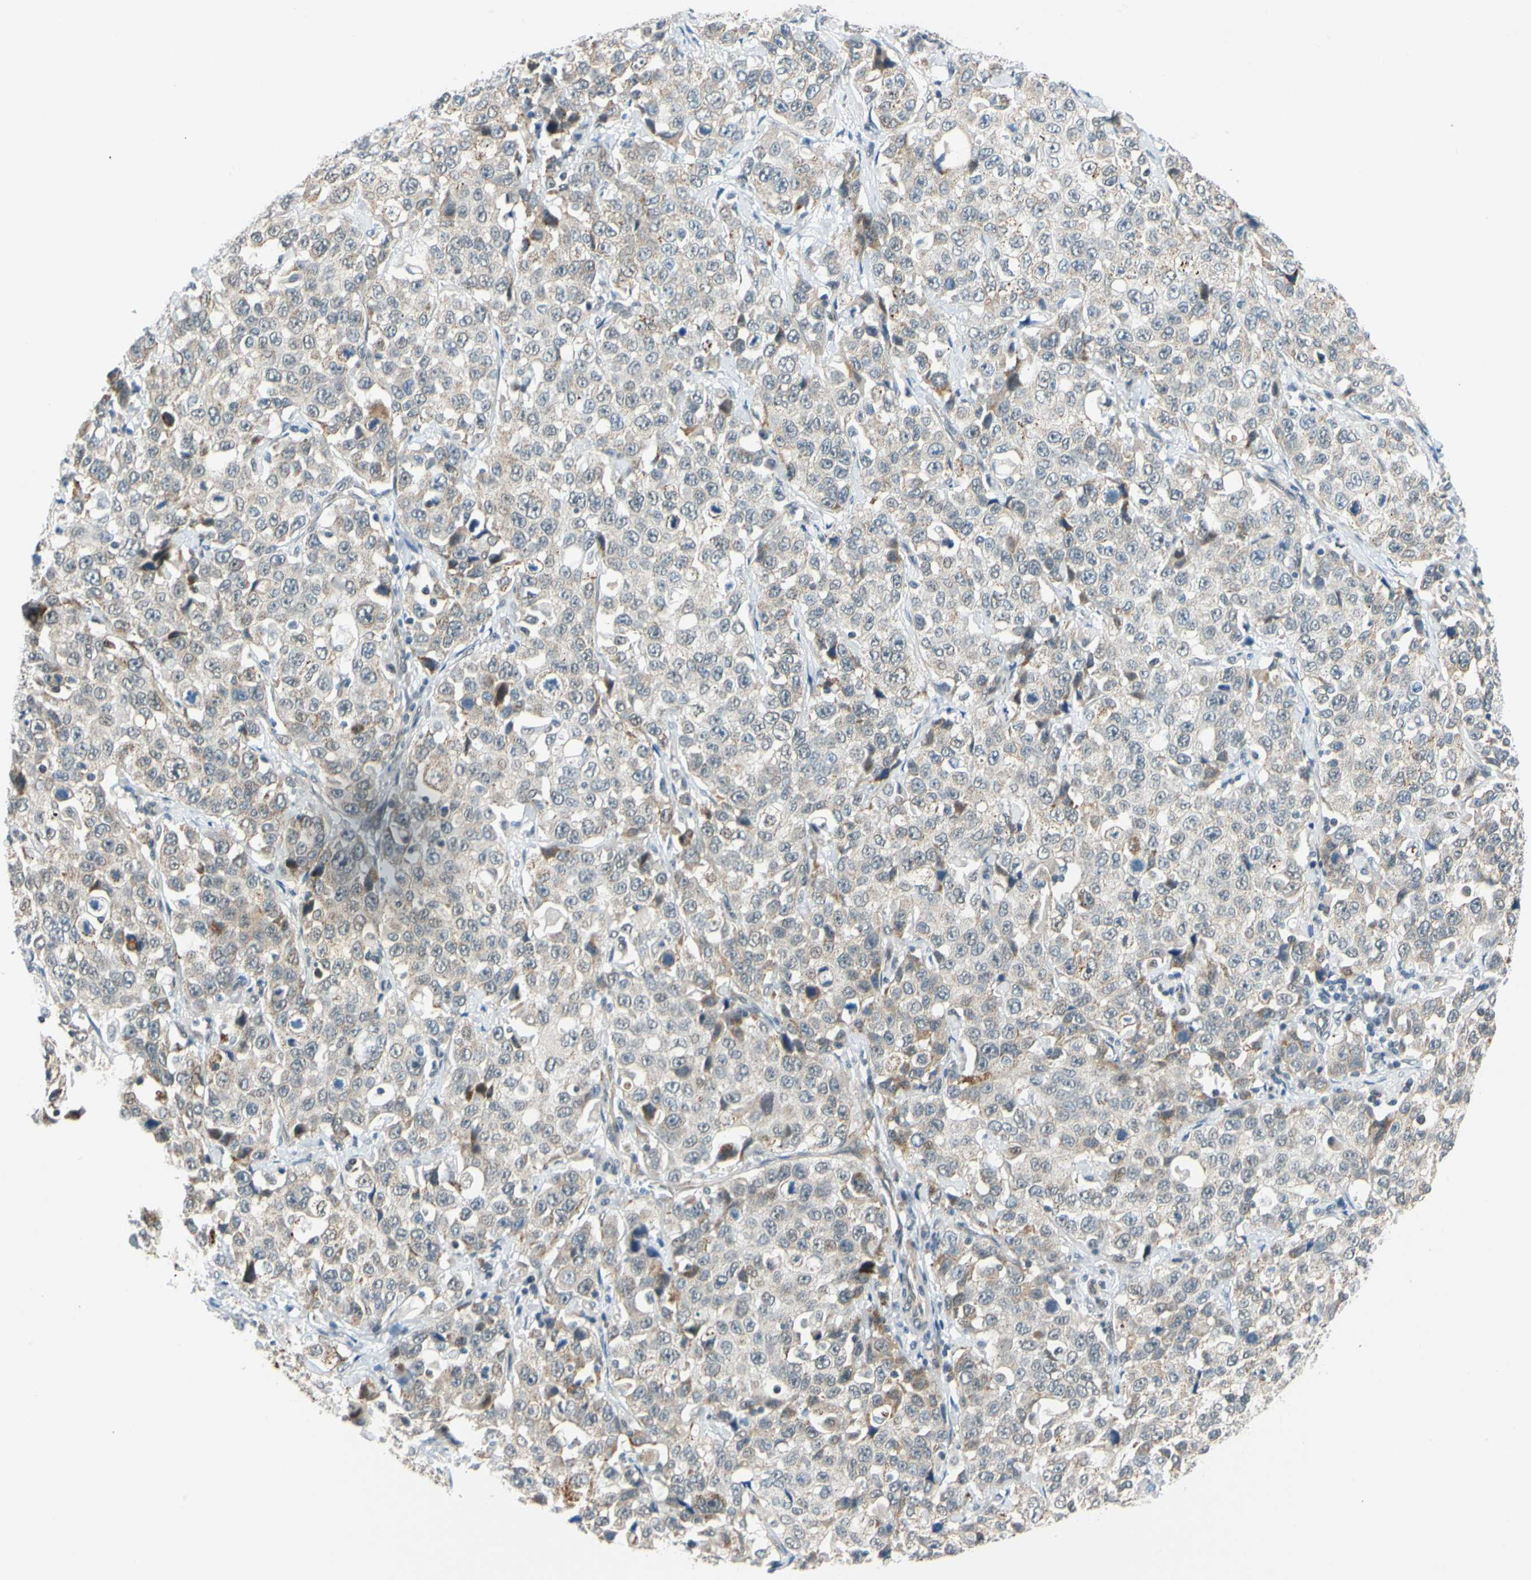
{"staining": {"intensity": "moderate", "quantity": "25%-75%", "location": "cytoplasmic/membranous"}, "tissue": "stomach cancer", "cell_type": "Tumor cells", "image_type": "cancer", "snomed": [{"axis": "morphology", "description": "Normal tissue, NOS"}, {"axis": "morphology", "description": "Adenocarcinoma, NOS"}, {"axis": "topography", "description": "Stomach"}], "caption": "Moderate cytoplasmic/membranous expression for a protein is identified in about 25%-75% of tumor cells of stomach cancer using immunohistochemistry.", "gene": "POGZ", "patient": {"sex": "male", "age": 48}}